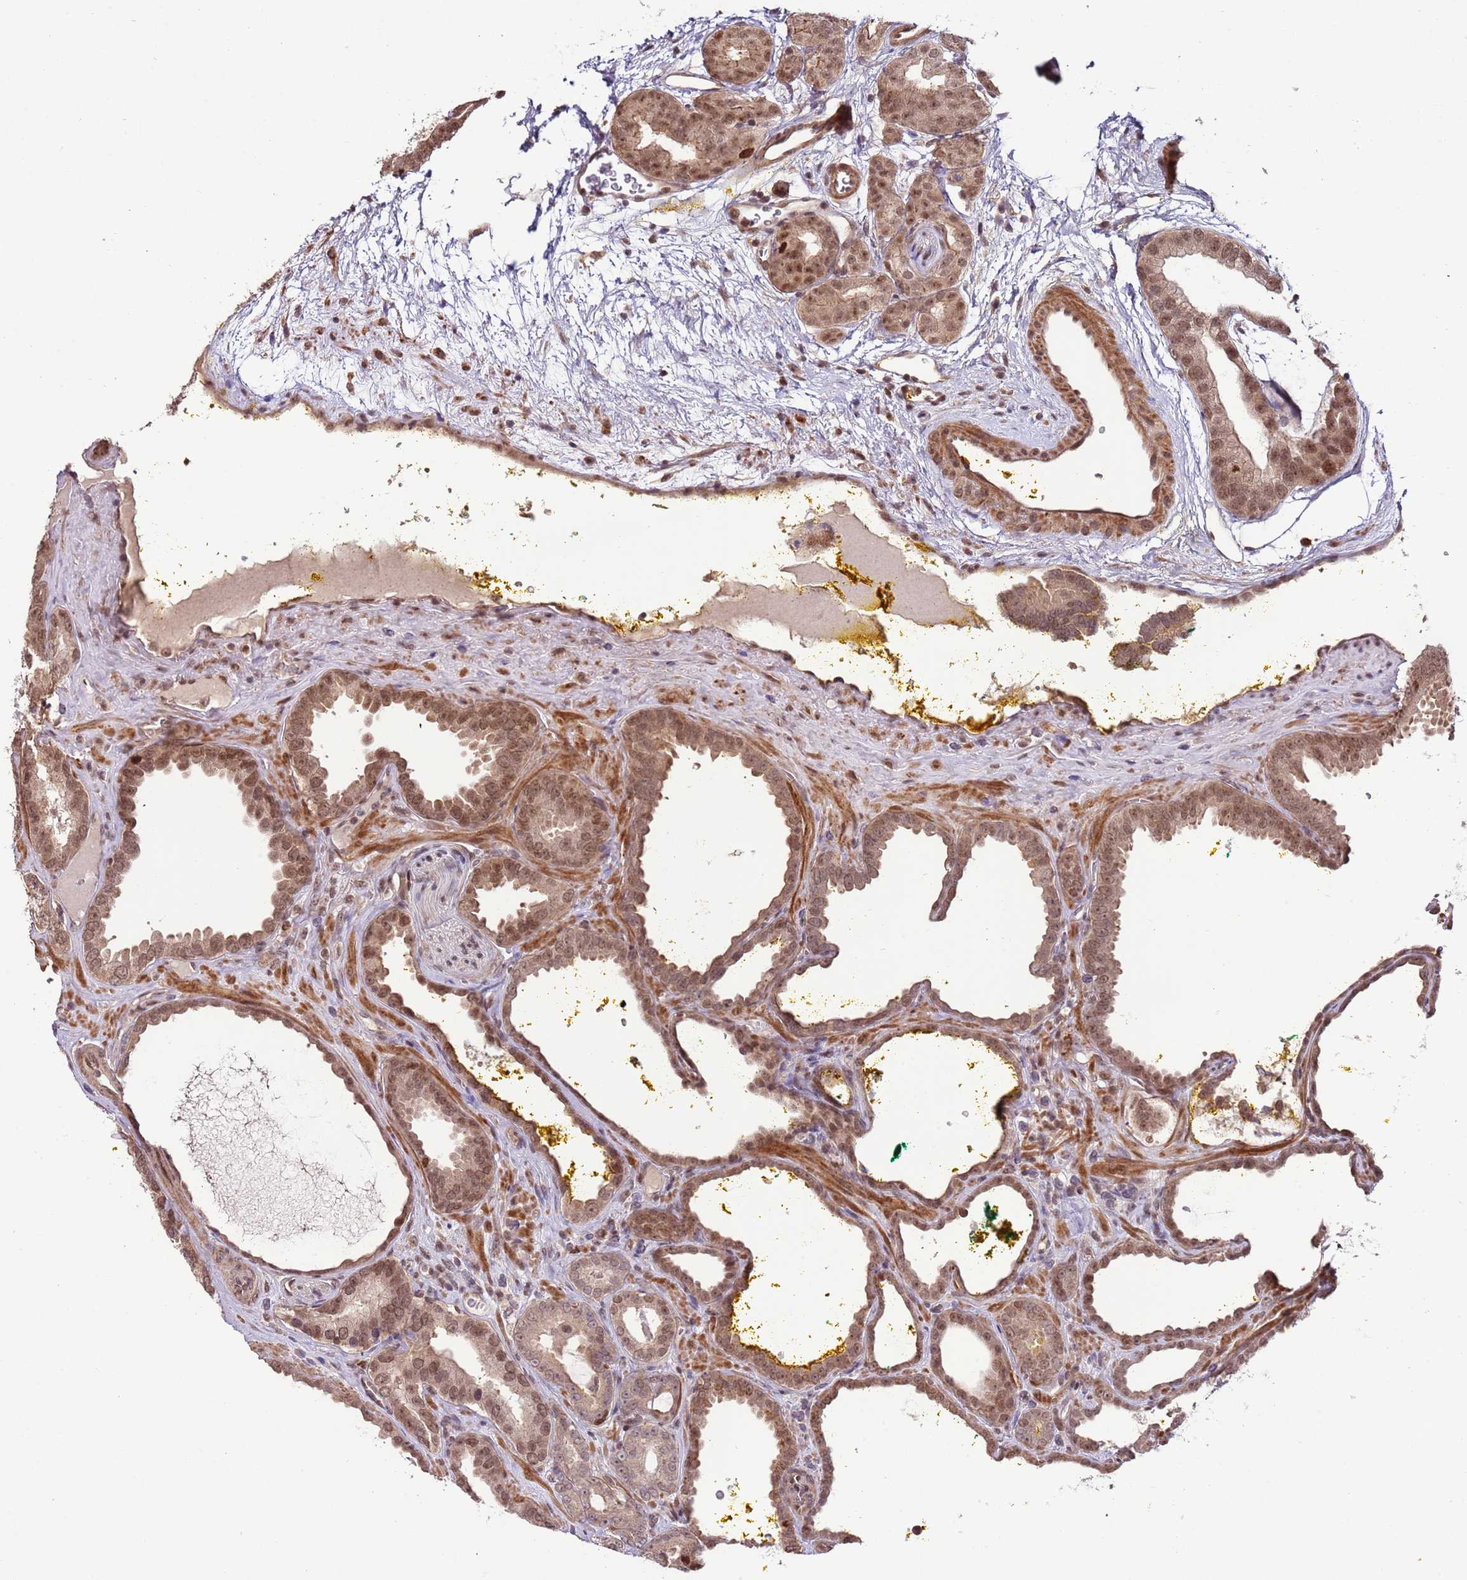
{"staining": {"intensity": "moderate", "quantity": ">75%", "location": "cytoplasmic/membranous,nuclear"}, "tissue": "prostate cancer", "cell_type": "Tumor cells", "image_type": "cancer", "snomed": [{"axis": "morphology", "description": "Adenocarcinoma, High grade"}, {"axis": "topography", "description": "Prostate"}], "caption": "A brown stain shows moderate cytoplasmic/membranous and nuclear positivity of a protein in human prostate high-grade adenocarcinoma tumor cells. (DAB (3,3'-diaminobenzidine) IHC with brightfield microscopy, high magnification).", "gene": "RIF1", "patient": {"sex": "male", "age": 72}}